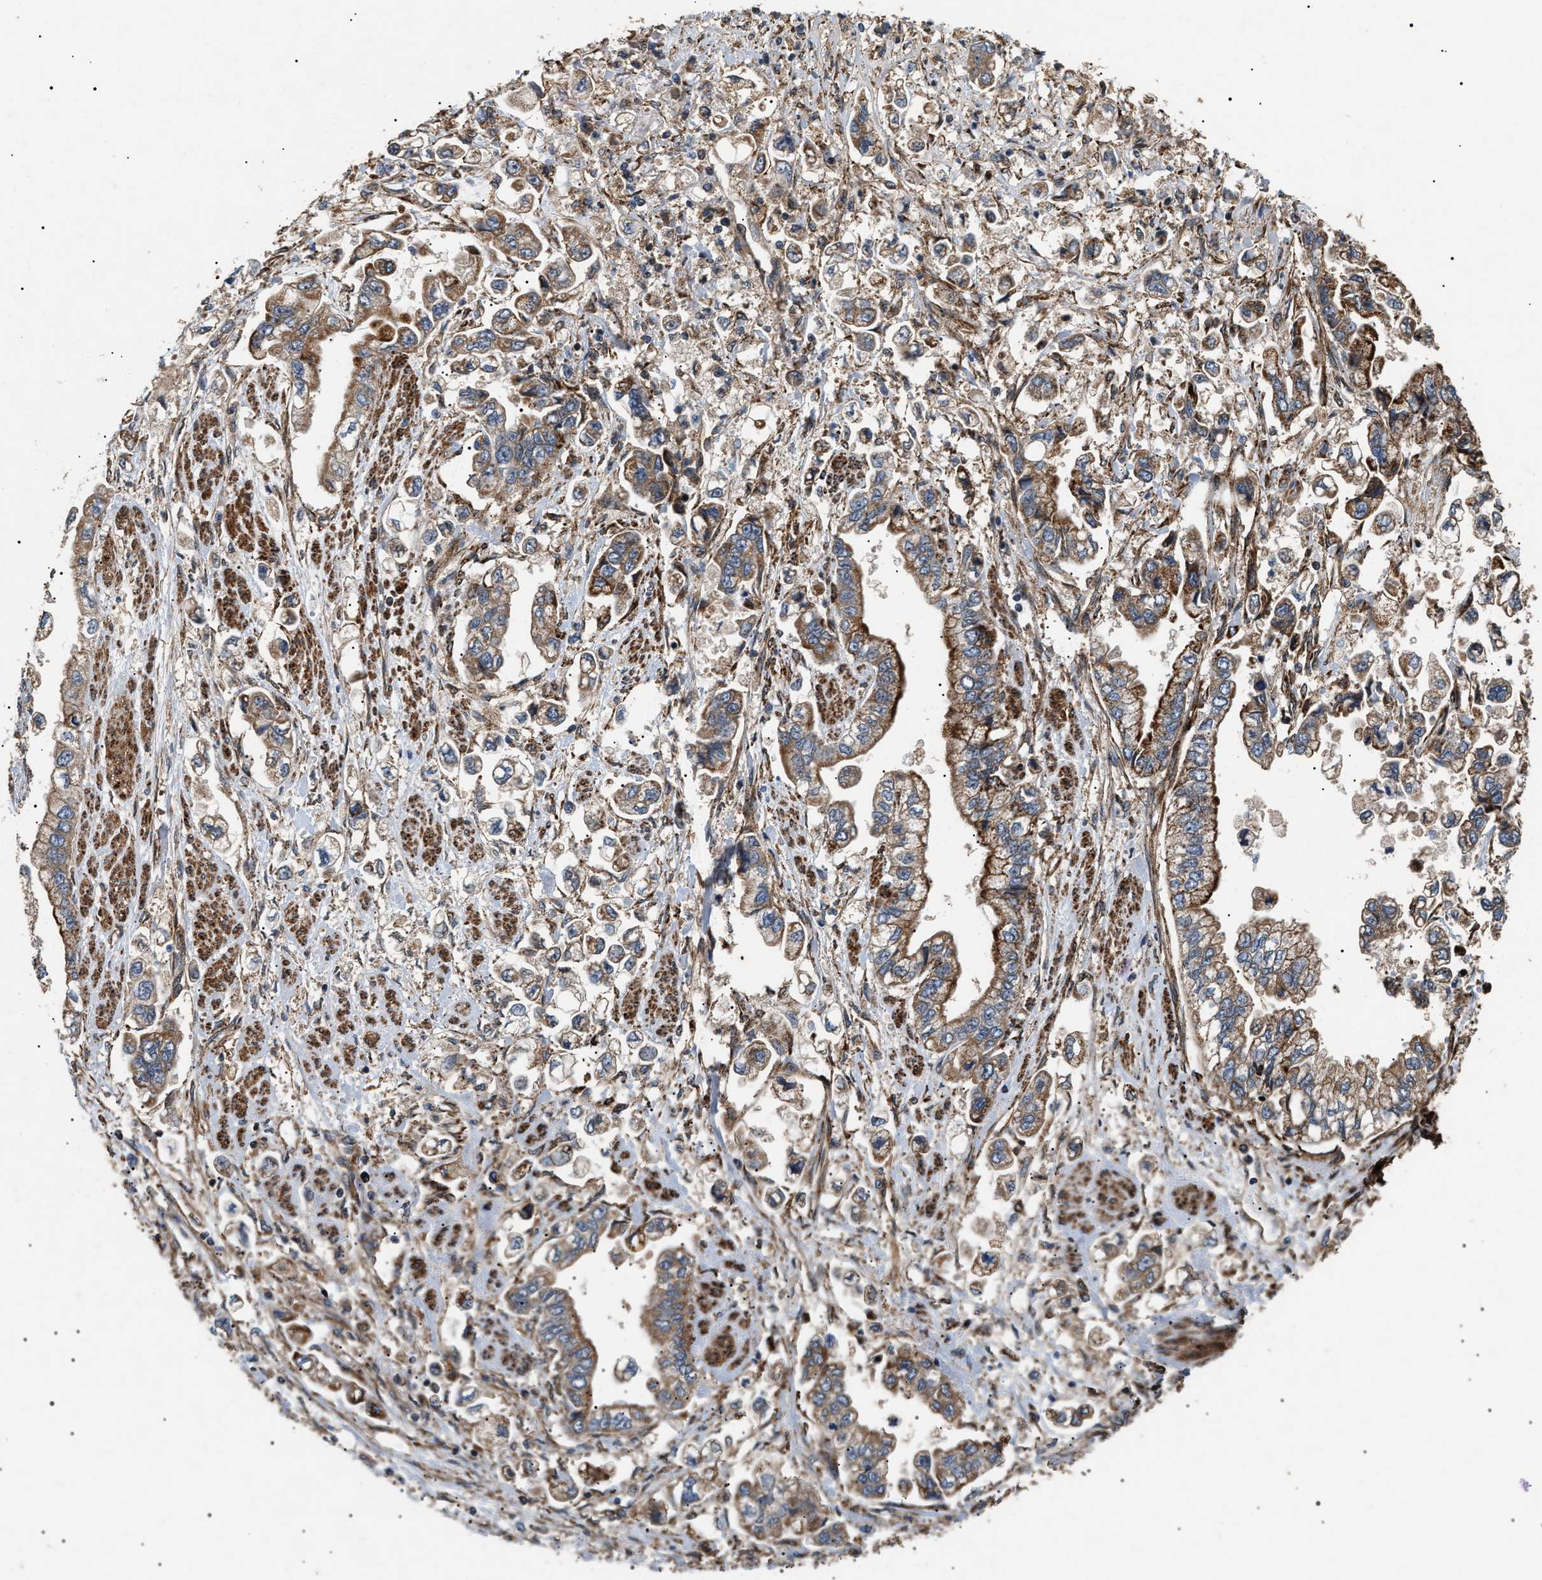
{"staining": {"intensity": "moderate", "quantity": ">75%", "location": "cytoplasmic/membranous"}, "tissue": "stomach cancer", "cell_type": "Tumor cells", "image_type": "cancer", "snomed": [{"axis": "morphology", "description": "Normal tissue, NOS"}, {"axis": "morphology", "description": "Adenocarcinoma, NOS"}, {"axis": "topography", "description": "Stomach"}], "caption": "About >75% of tumor cells in human adenocarcinoma (stomach) display moderate cytoplasmic/membranous protein staining as visualized by brown immunohistochemical staining.", "gene": "ZBTB26", "patient": {"sex": "male", "age": 62}}